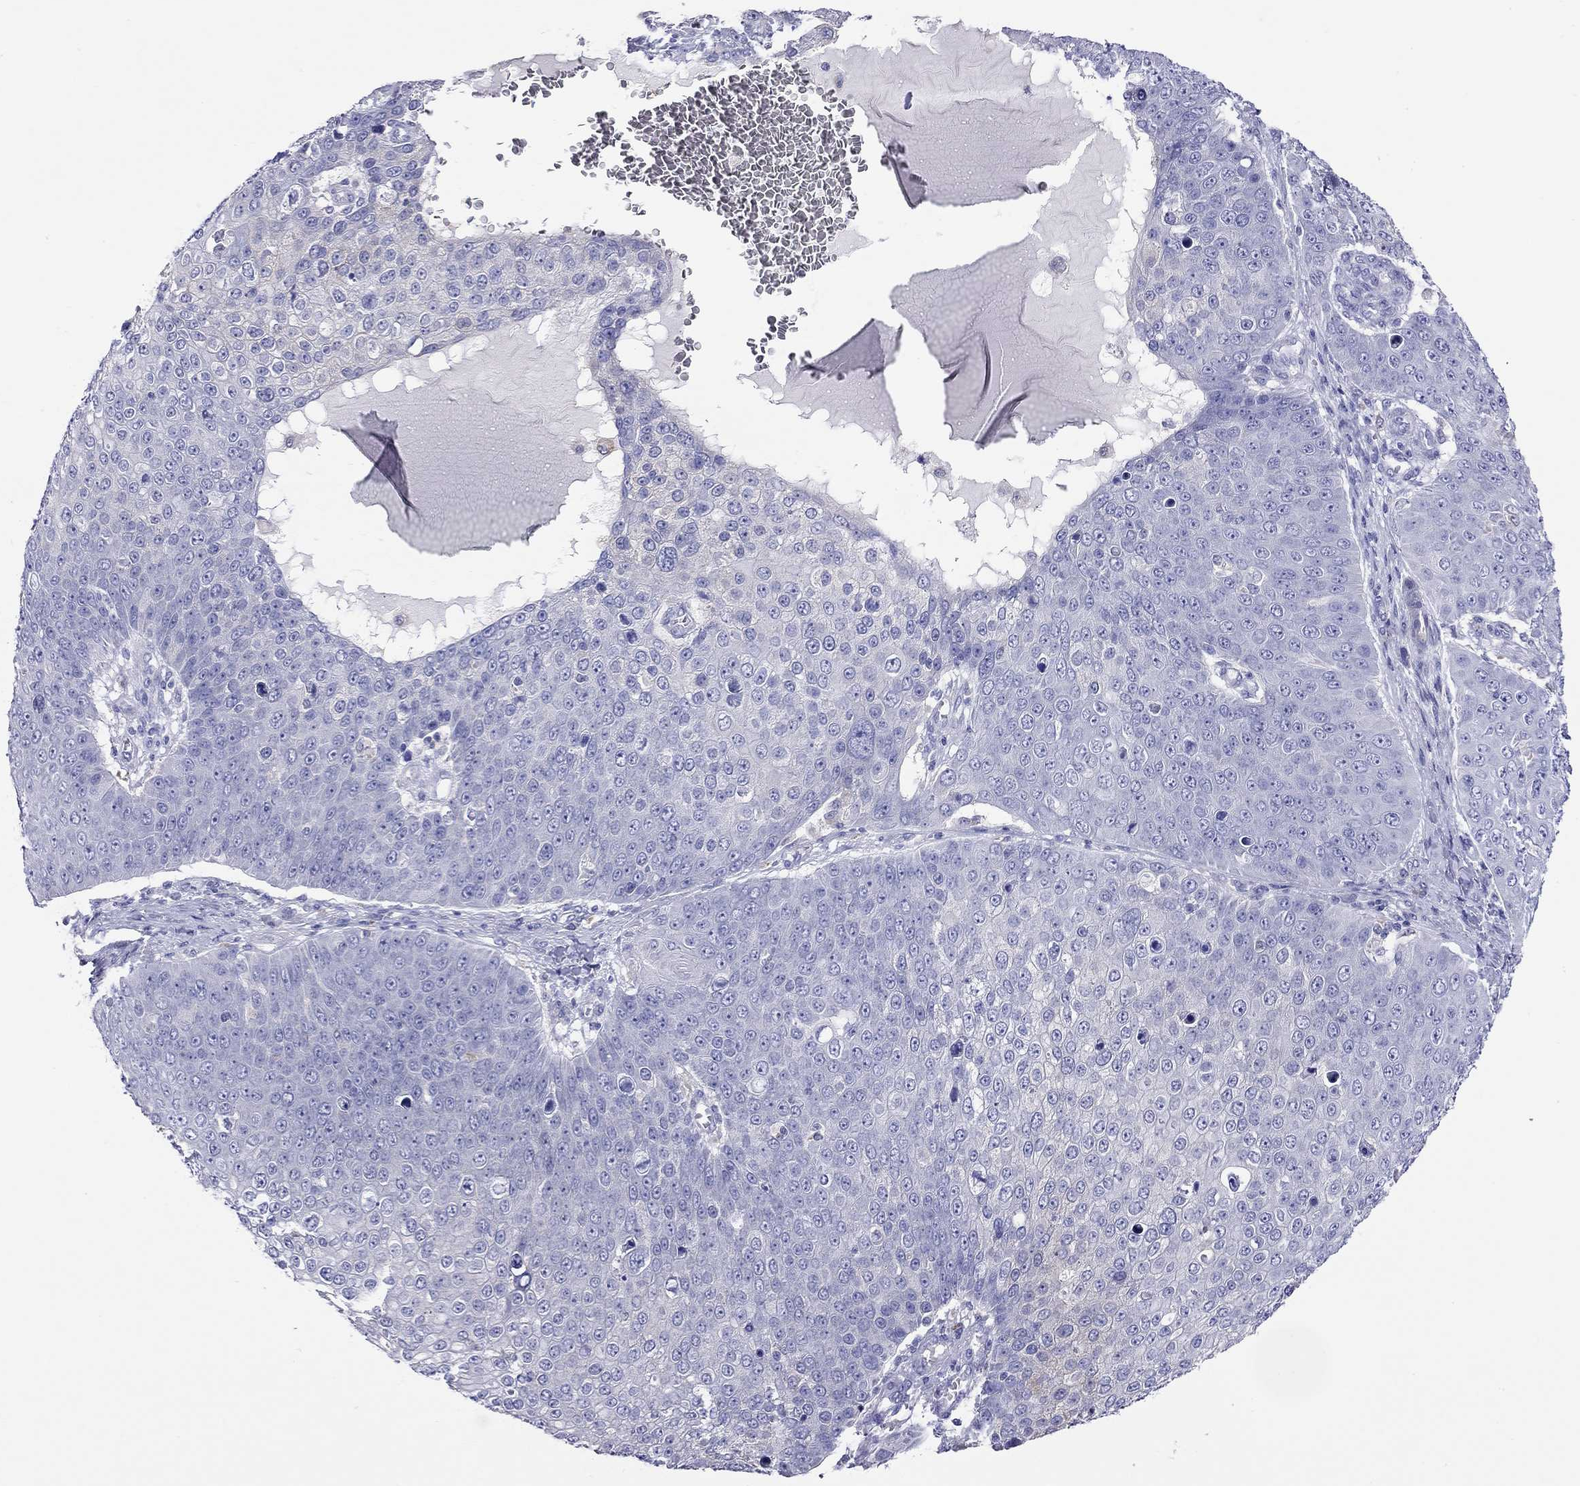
{"staining": {"intensity": "negative", "quantity": "none", "location": "none"}, "tissue": "skin cancer", "cell_type": "Tumor cells", "image_type": "cancer", "snomed": [{"axis": "morphology", "description": "Squamous cell carcinoma, NOS"}, {"axis": "topography", "description": "Skin"}], "caption": "An image of human skin cancer is negative for staining in tumor cells.", "gene": "SLC46A2", "patient": {"sex": "male", "age": 71}}